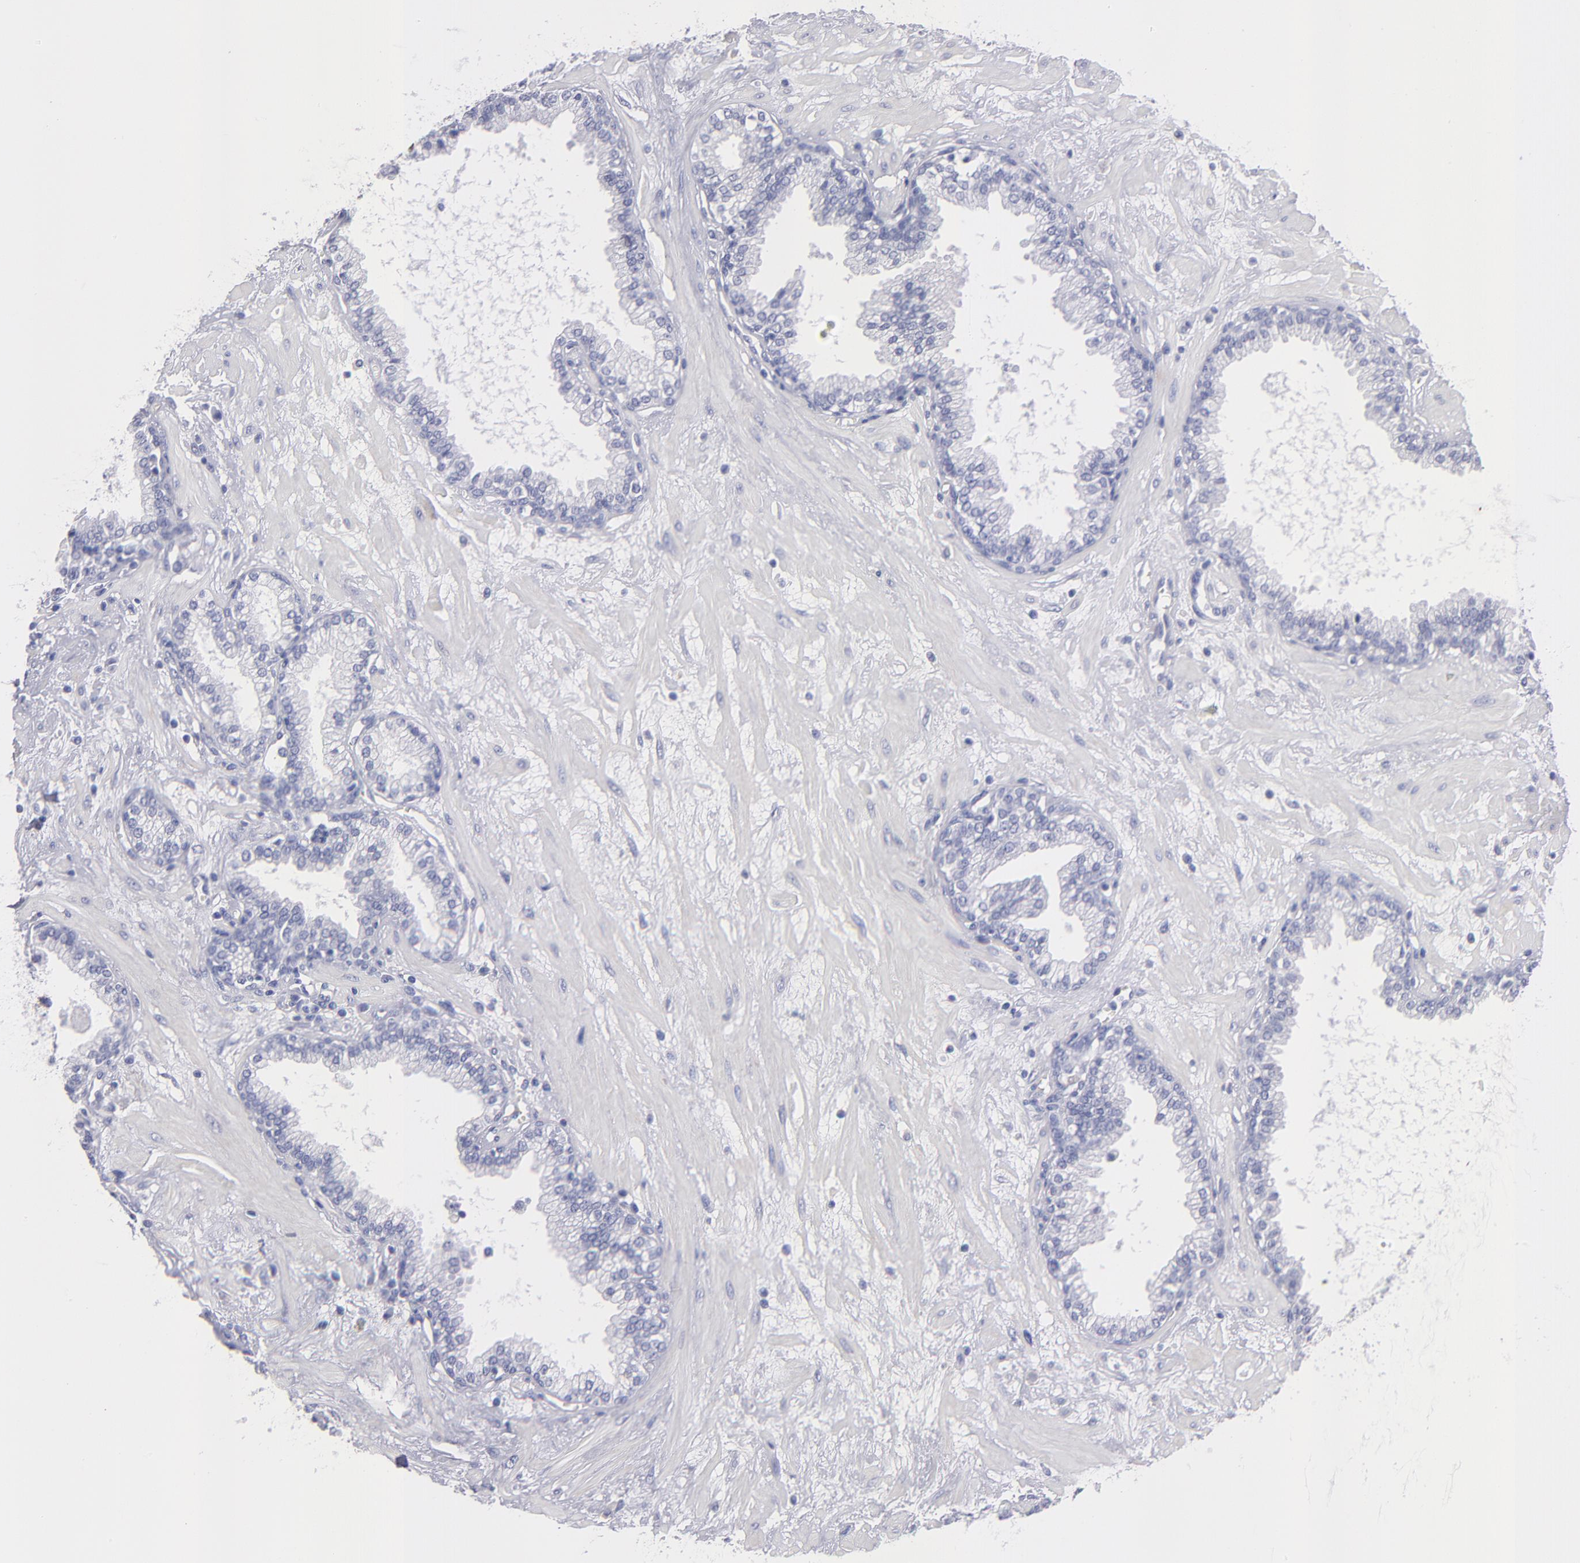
{"staining": {"intensity": "negative", "quantity": "none", "location": "none"}, "tissue": "prostate", "cell_type": "Glandular cells", "image_type": "normal", "snomed": [{"axis": "morphology", "description": "Normal tissue, NOS"}, {"axis": "topography", "description": "Prostate"}], "caption": "Photomicrograph shows no protein staining in glandular cells of benign prostate.", "gene": "MB", "patient": {"sex": "male", "age": 64}}